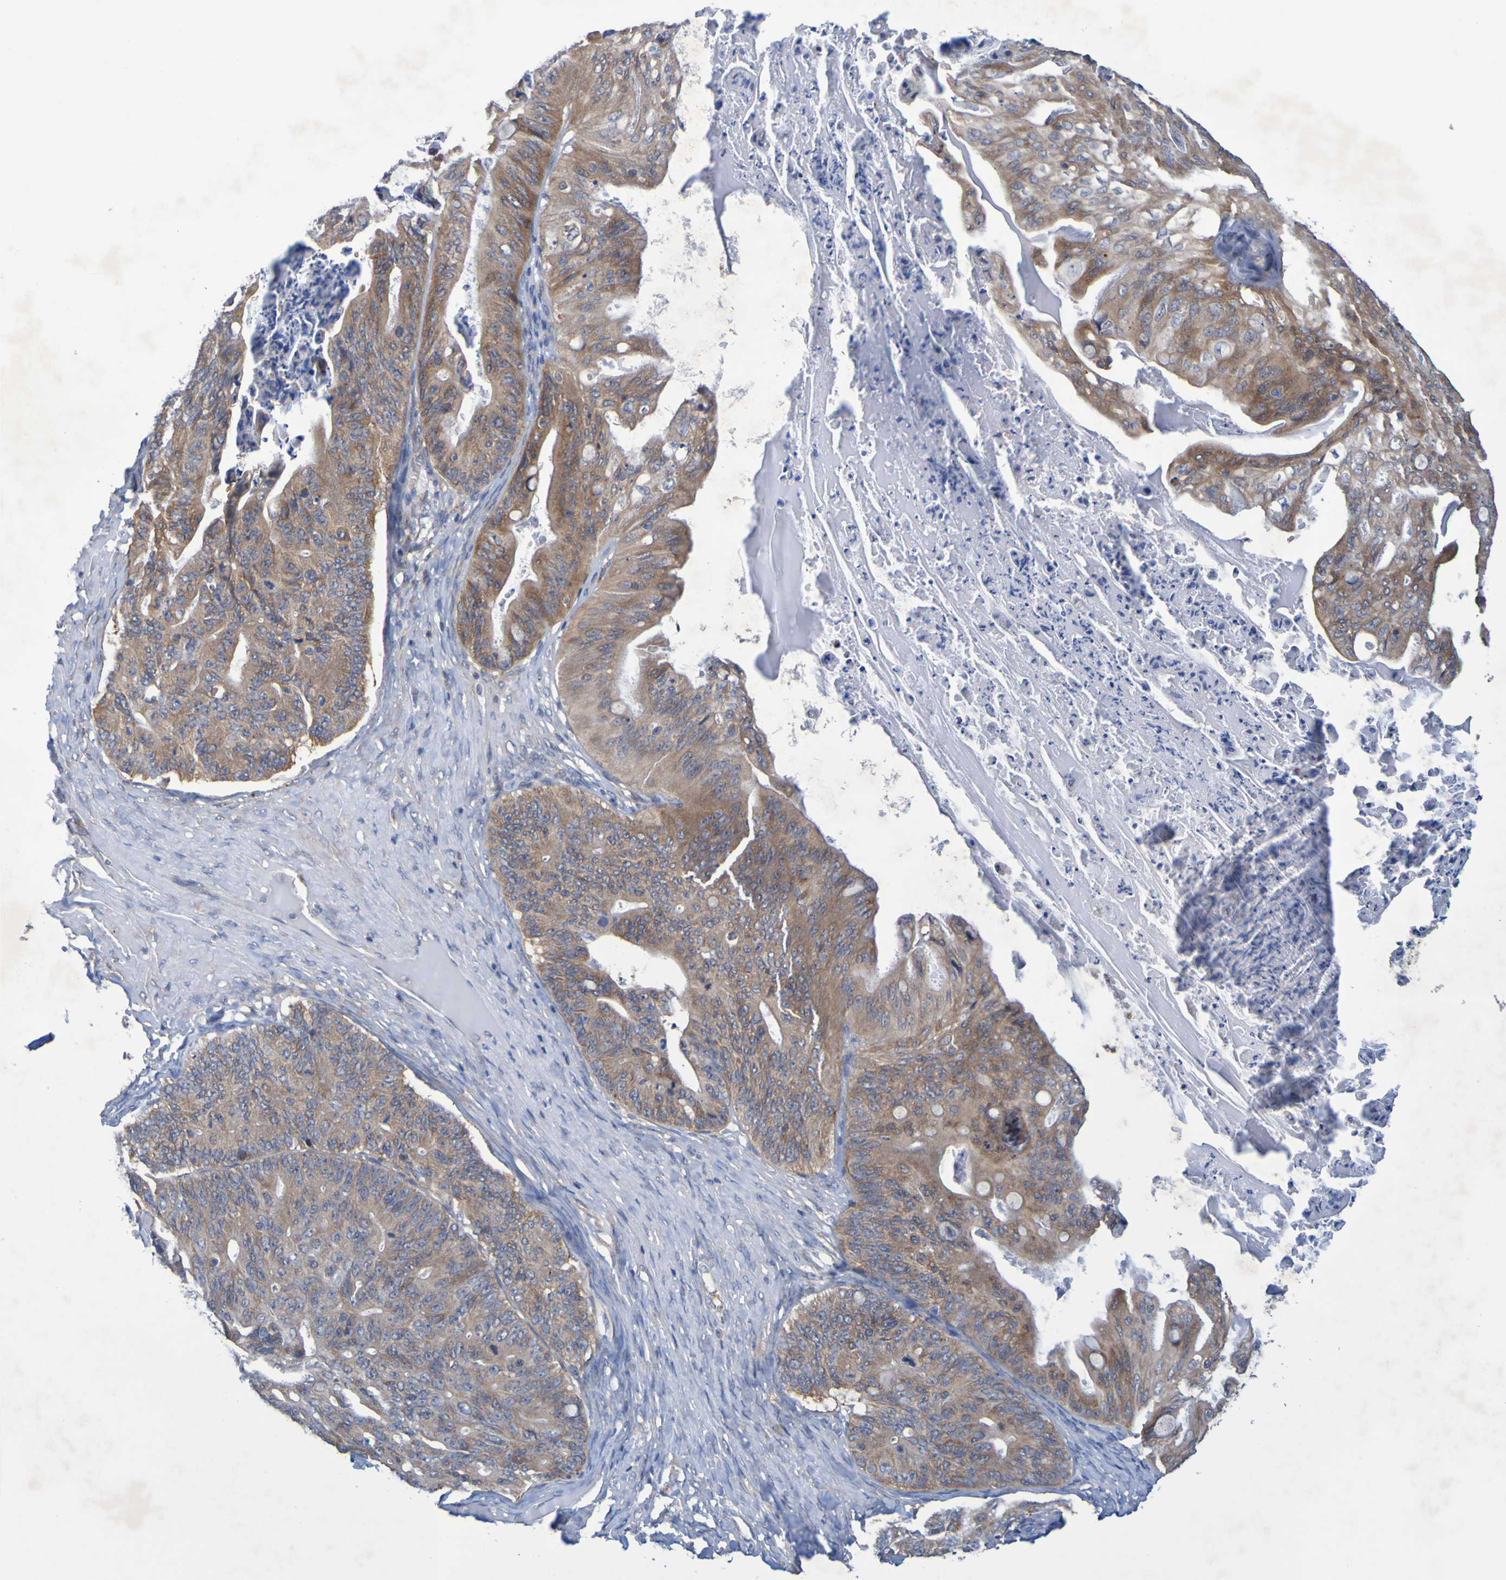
{"staining": {"intensity": "moderate", "quantity": ">75%", "location": "cytoplasmic/membranous"}, "tissue": "ovarian cancer", "cell_type": "Tumor cells", "image_type": "cancer", "snomed": [{"axis": "morphology", "description": "Cystadenocarcinoma, mucinous, NOS"}, {"axis": "topography", "description": "Ovary"}], "caption": "Moderate cytoplasmic/membranous expression for a protein is seen in approximately >75% of tumor cells of ovarian cancer (mucinous cystadenocarcinoma) using immunohistochemistry (IHC).", "gene": "SDK1", "patient": {"sex": "female", "age": 37}}